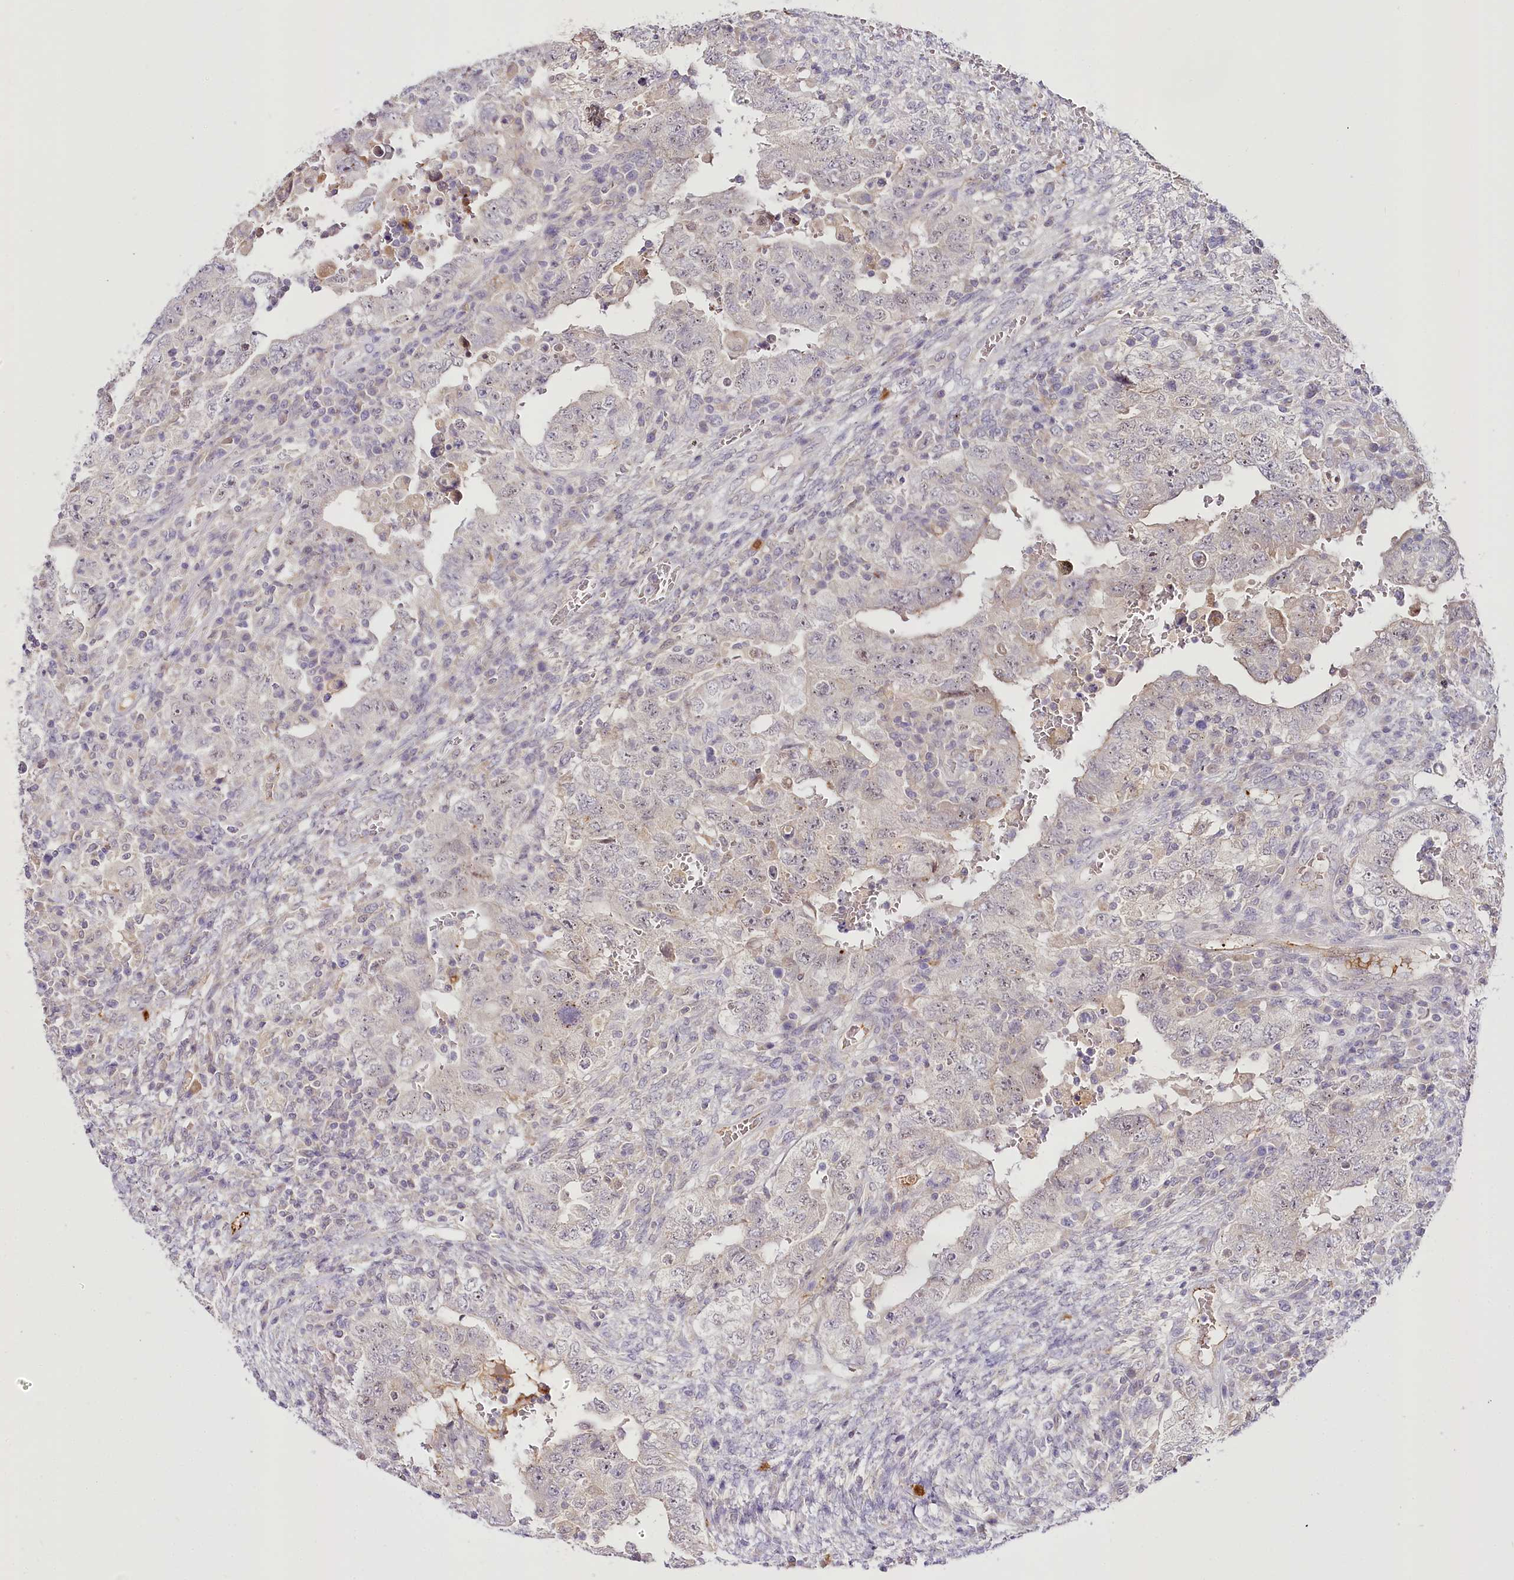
{"staining": {"intensity": "negative", "quantity": "none", "location": "none"}, "tissue": "testis cancer", "cell_type": "Tumor cells", "image_type": "cancer", "snomed": [{"axis": "morphology", "description": "Carcinoma, Embryonal, NOS"}, {"axis": "topography", "description": "Testis"}], "caption": "DAB (3,3'-diaminobenzidine) immunohistochemical staining of human testis cancer (embryonal carcinoma) exhibits no significant positivity in tumor cells.", "gene": "VWA5A", "patient": {"sex": "male", "age": 26}}